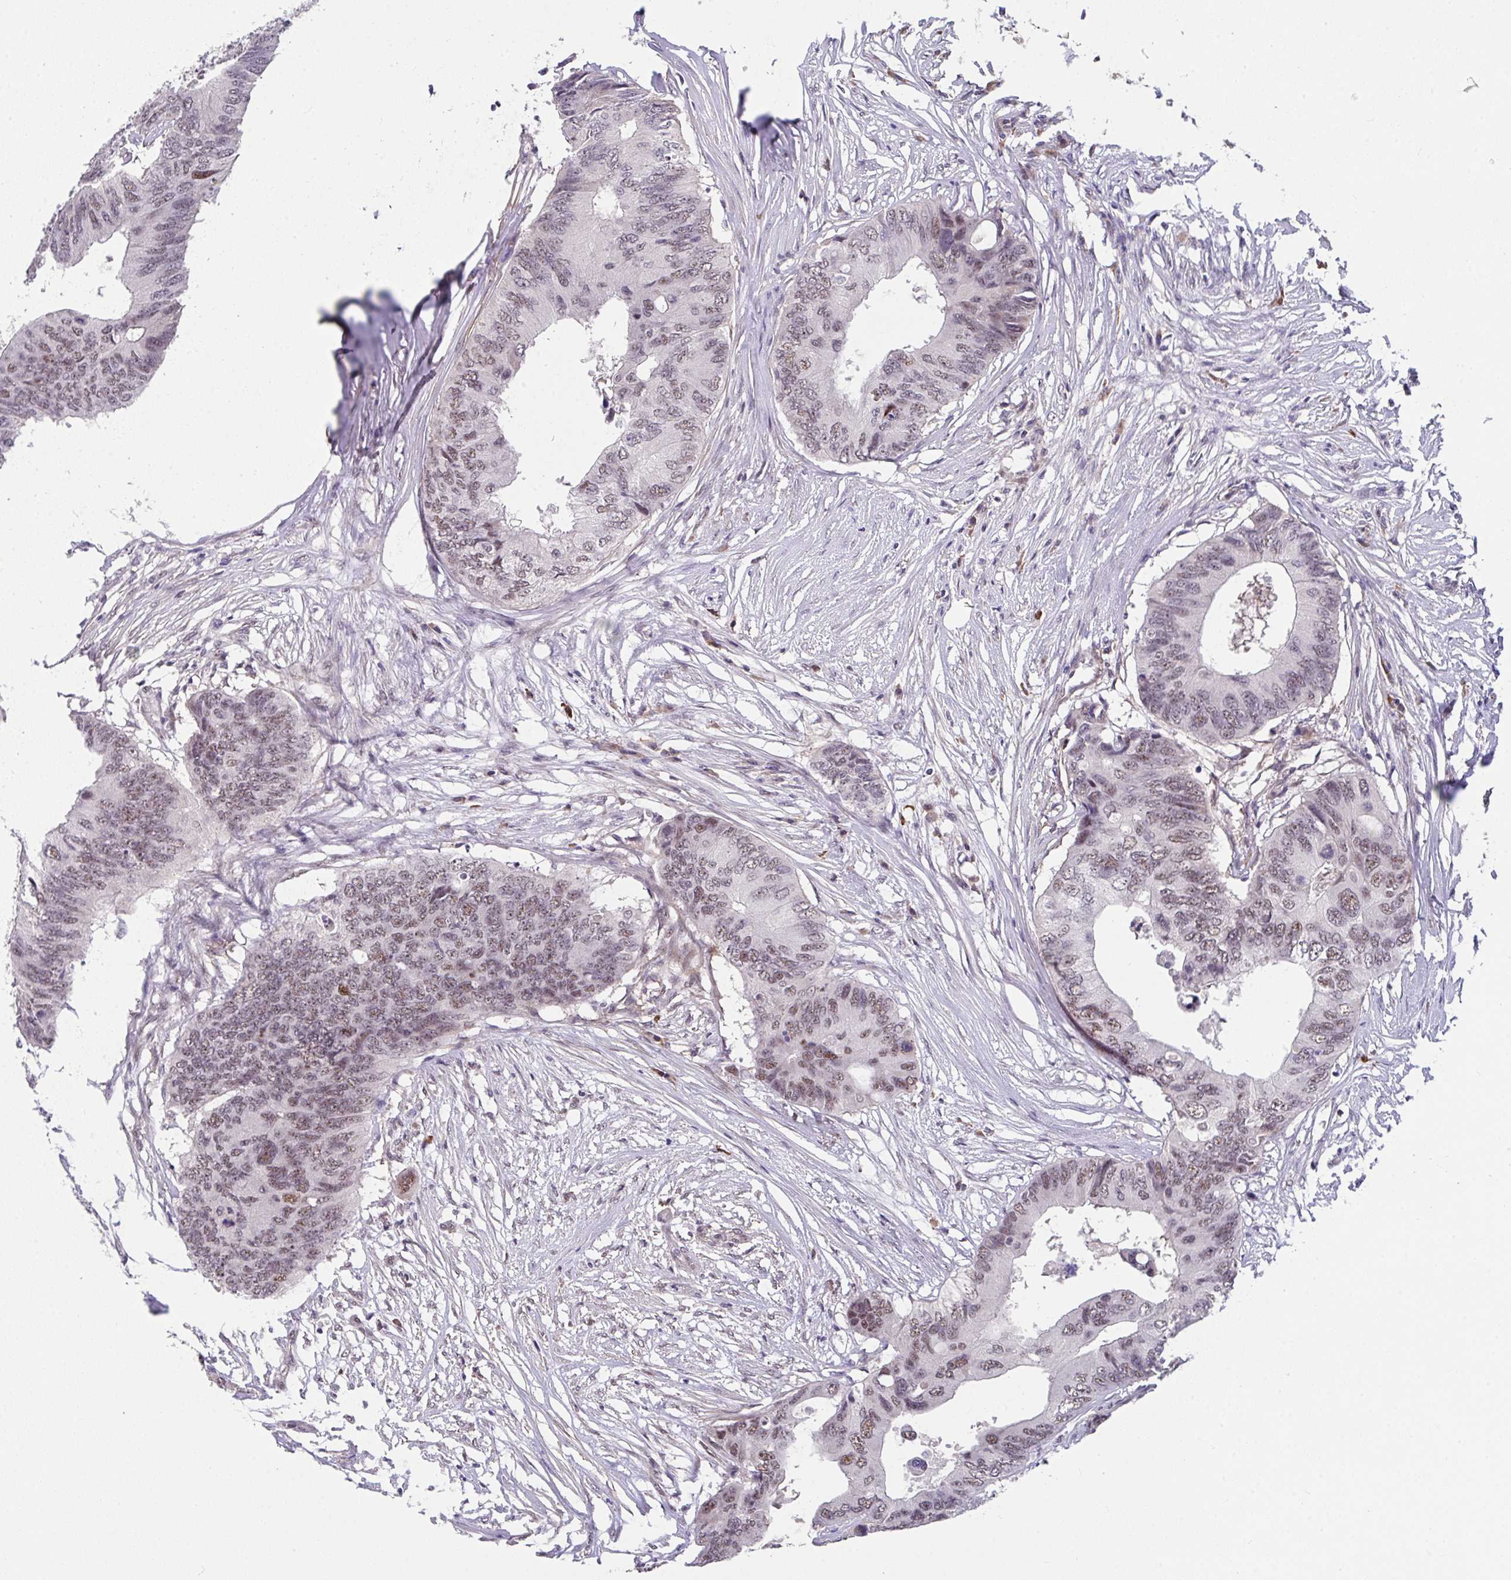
{"staining": {"intensity": "weak", "quantity": ">75%", "location": "nuclear"}, "tissue": "colorectal cancer", "cell_type": "Tumor cells", "image_type": "cancer", "snomed": [{"axis": "morphology", "description": "Adenocarcinoma, NOS"}, {"axis": "topography", "description": "Colon"}], "caption": "Immunohistochemical staining of colorectal cancer (adenocarcinoma) reveals low levels of weak nuclear protein expression in approximately >75% of tumor cells.", "gene": "RBBP6", "patient": {"sex": "male", "age": 71}}